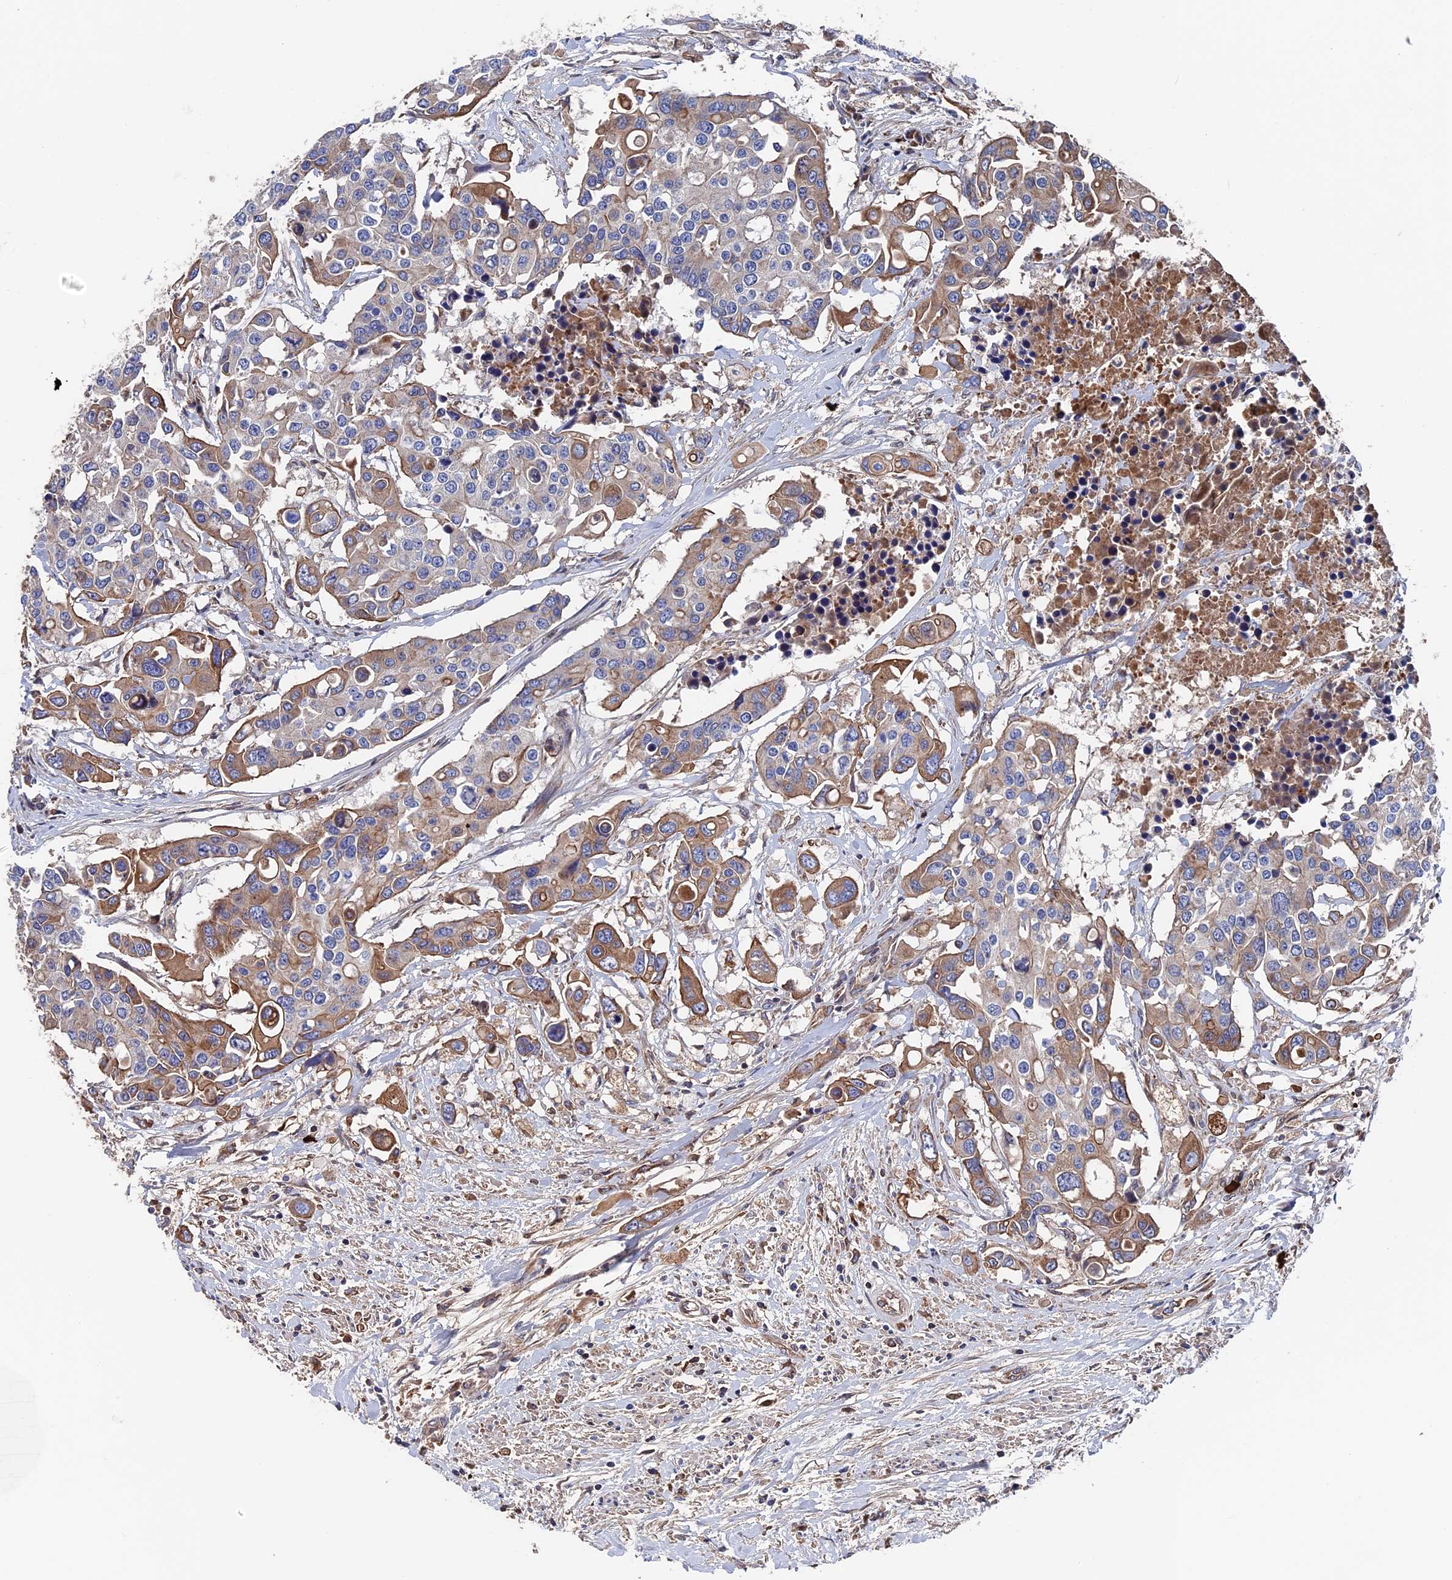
{"staining": {"intensity": "moderate", "quantity": "25%-75%", "location": "cytoplasmic/membranous"}, "tissue": "colorectal cancer", "cell_type": "Tumor cells", "image_type": "cancer", "snomed": [{"axis": "morphology", "description": "Adenocarcinoma, NOS"}, {"axis": "topography", "description": "Colon"}], "caption": "Immunohistochemical staining of adenocarcinoma (colorectal) displays moderate cytoplasmic/membranous protein expression in about 25%-75% of tumor cells.", "gene": "RPUSD1", "patient": {"sex": "male", "age": 77}}